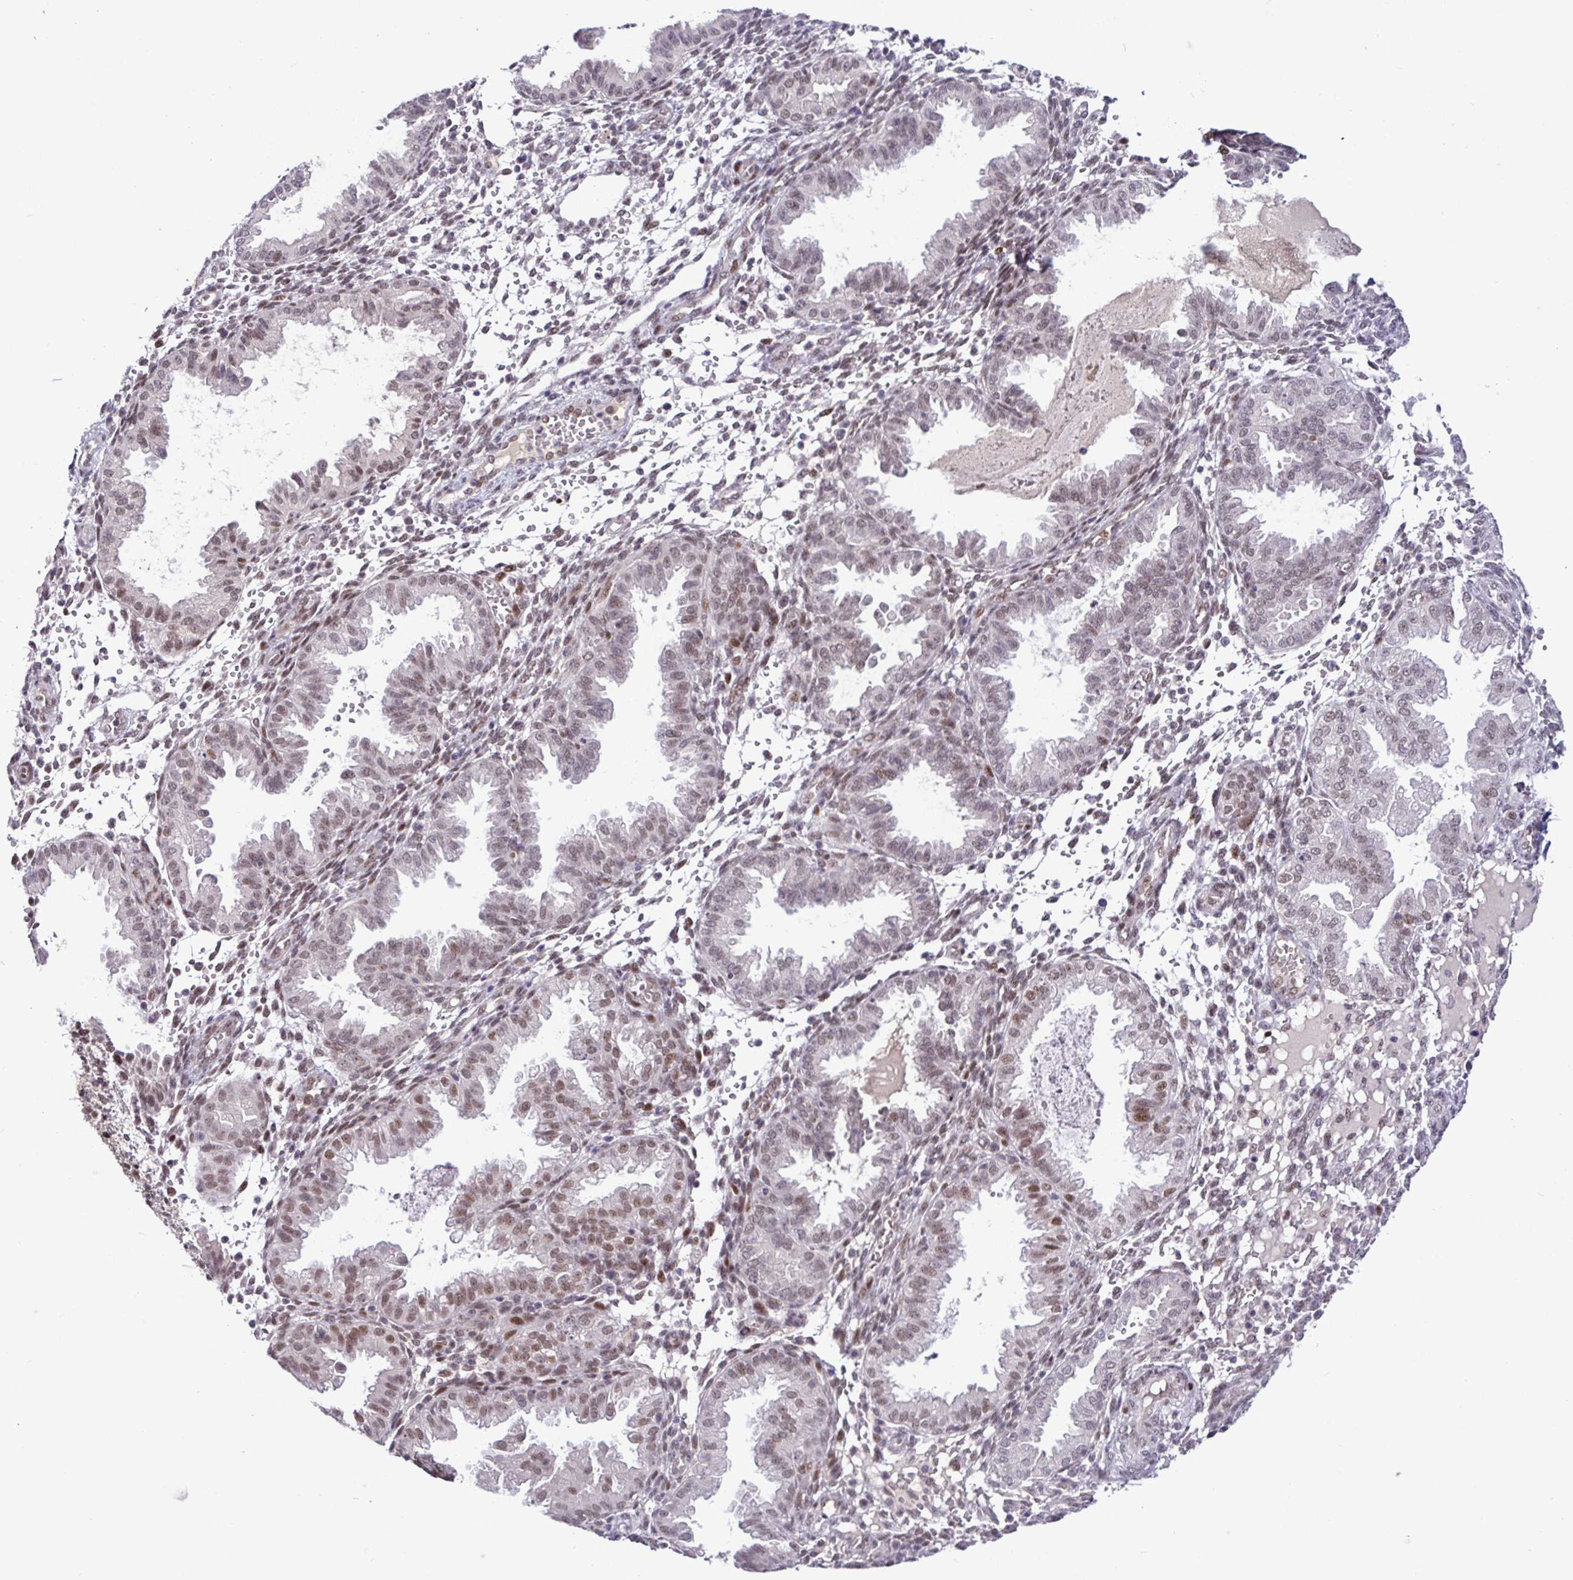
{"staining": {"intensity": "moderate", "quantity": ">75%", "location": "nuclear"}, "tissue": "endometrium", "cell_type": "Cells in endometrial stroma", "image_type": "normal", "snomed": [{"axis": "morphology", "description": "Normal tissue, NOS"}, {"axis": "topography", "description": "Endometrium"}], "caption": "Approximately >75% of cells in endometrial stroma in normal human endometrium exhibit moderate nuclear protein expression as visualized by brown immunohistochemical staining.", "gene": "NUP188", "patient": {"sex": "female", "age": 33}}